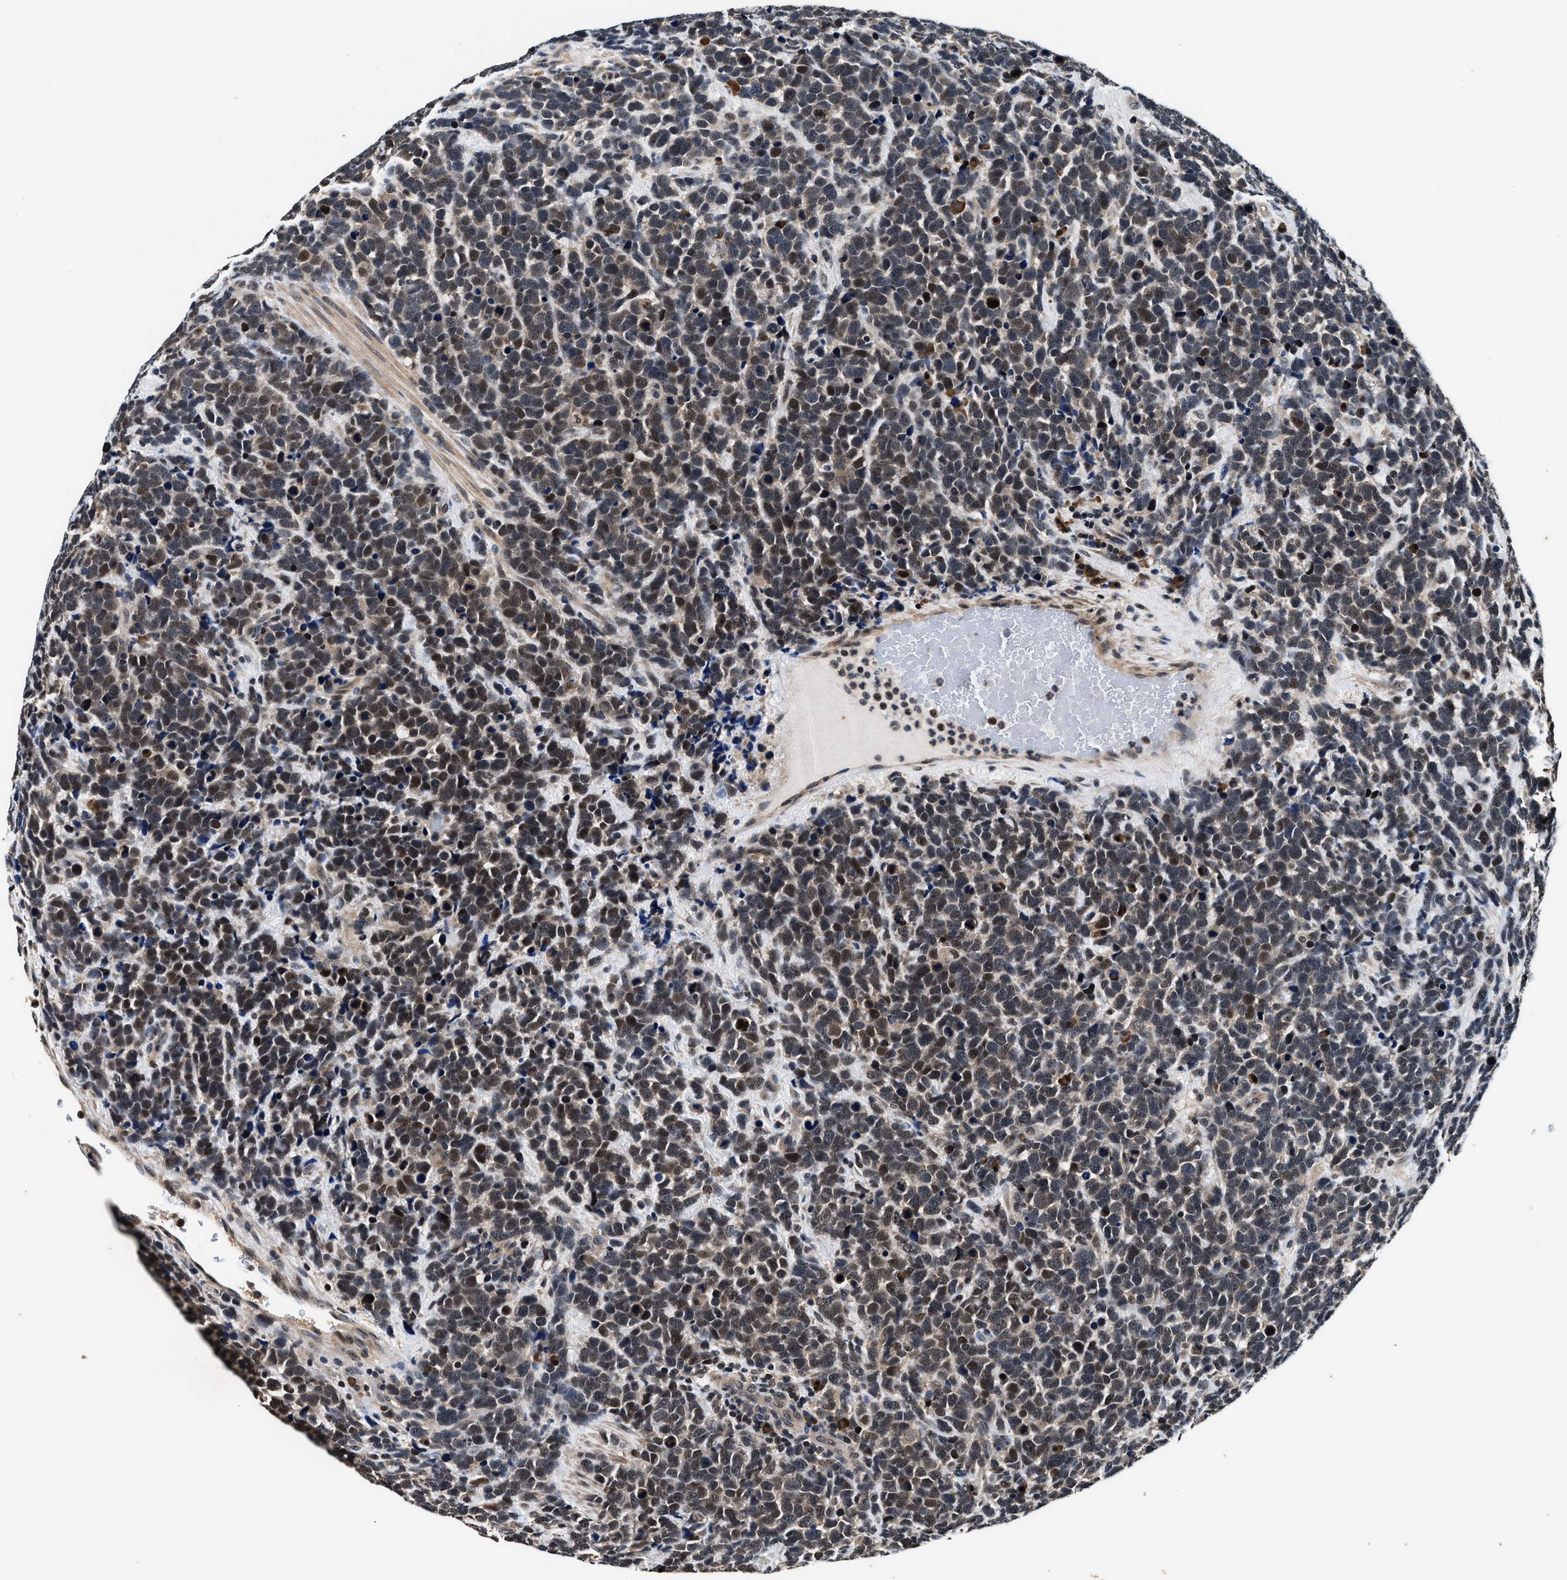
{"staining": {"intensity": "moderate", "quantity": "25%-75%", "location": "cytoplasmic/membranous,nuclear"}, "tissue": "urothelial cancer", "cell_type": "Tumor cells", "image_type": "cancer", "snomed": [{"axis": "morphology", "description": "Urothelial carcinoma, High grade"}, {"axis": "topography", "description": "Urinary bladder"}], "caption": "Immunohistochemical staining of human urothelial carcinoma (high-grade) shows medium levels of moderate cytoplasmic/membranous and nuclear positivity in approximately 25%-75% of tumor cells.", "gene": "USP16", "patient": {"sex": "female", "age": 82}}